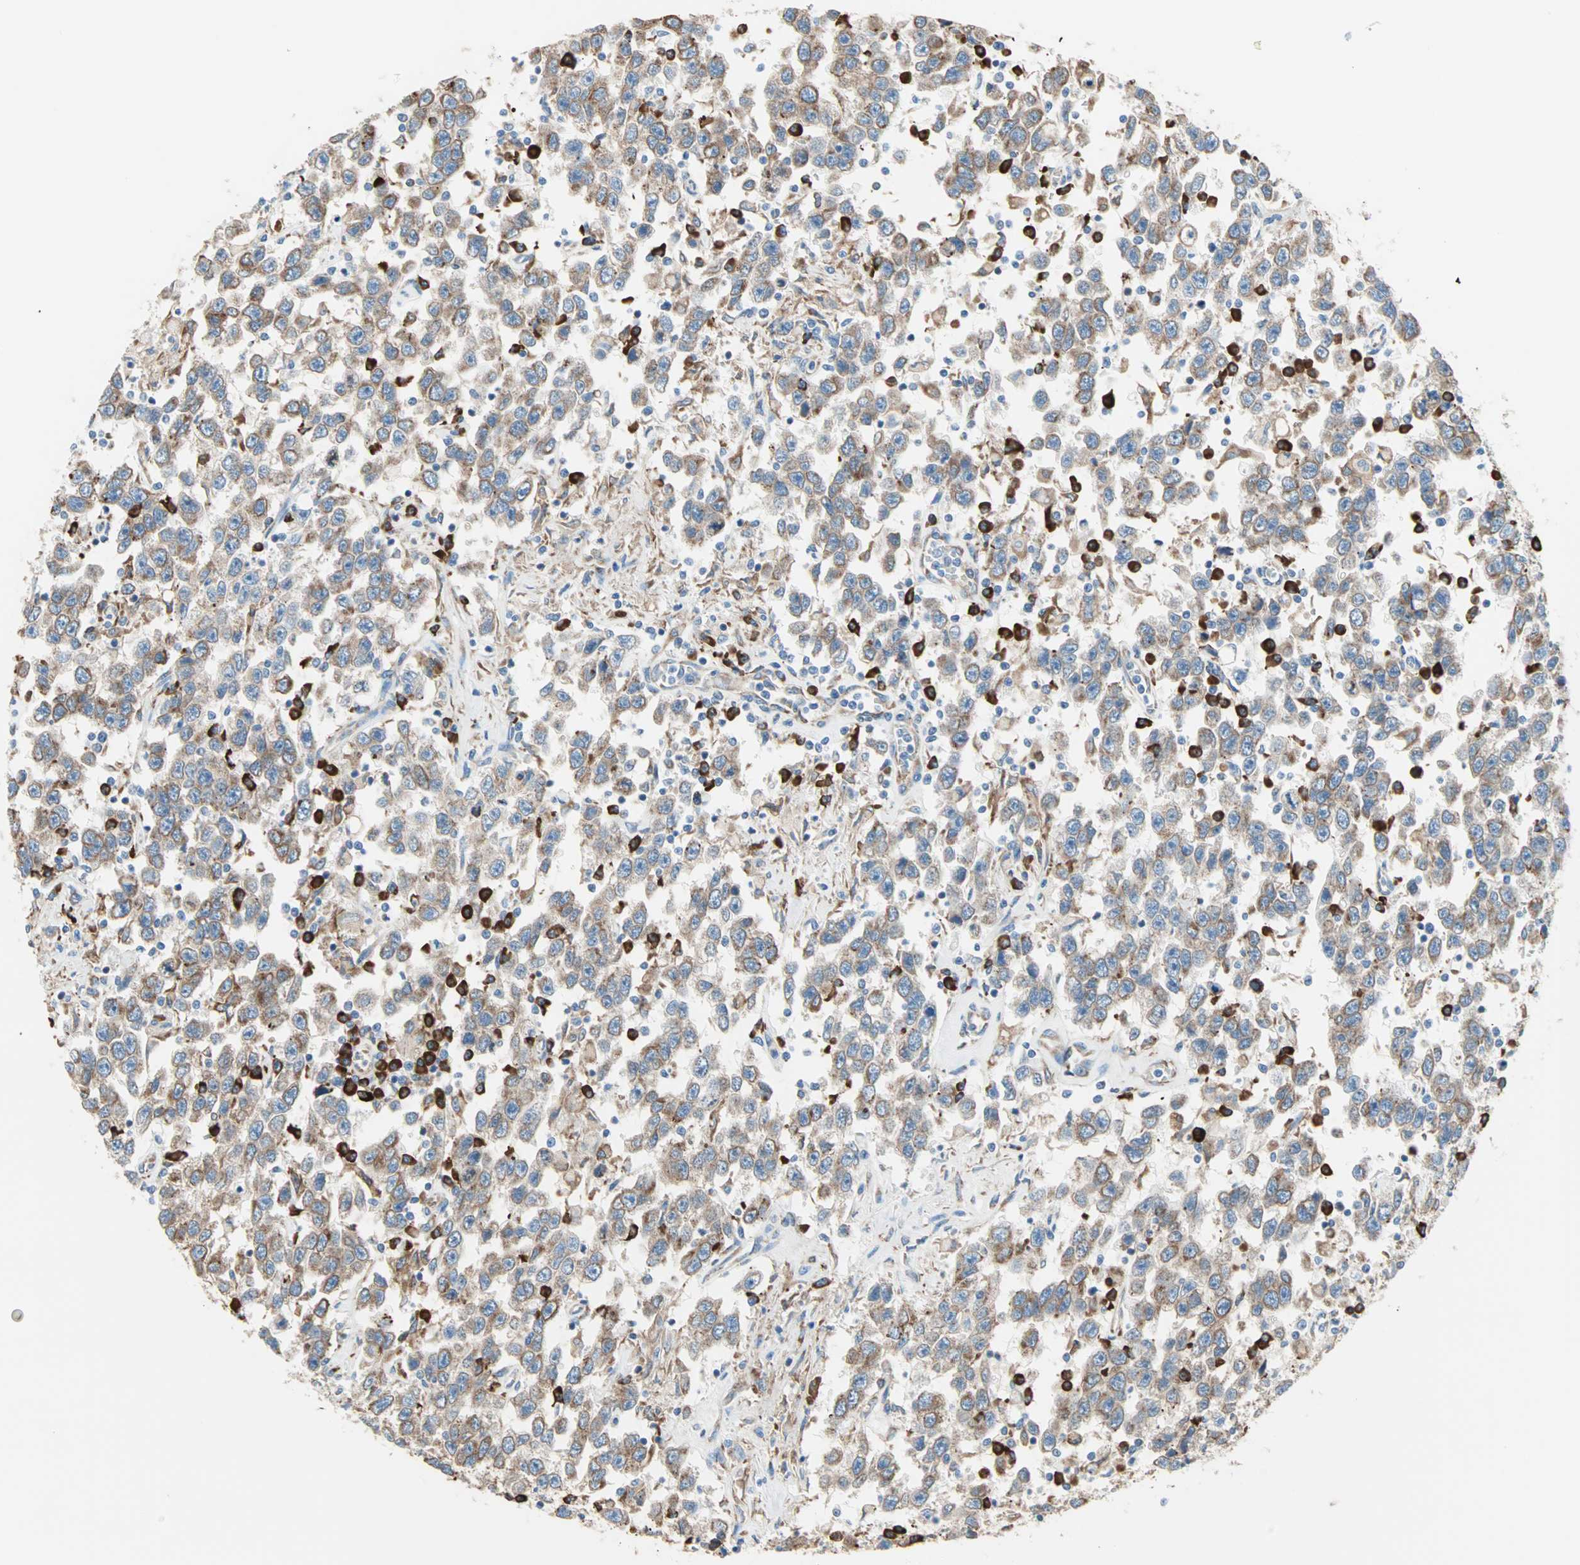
{"staining": {"intensity": "moderate", "quantity": ">75%", "location": "cytoplasmic/membranous"}, "tissue": "testis cancer", "cell_type": "Tumor cells", "image_type": "cancer", "snomed": [{"axis": "morphology", "description": "Seminoma, NOS"}, {"axis": "topography", "description": "Testis"}], "caption": "Tumor cells exhibit moderate cytoplasmic/membranous positivity in about >75% of cells in testis seminoma.", "gene": "PLCXD1", "patient": {"sex": "male", "age": 41}}